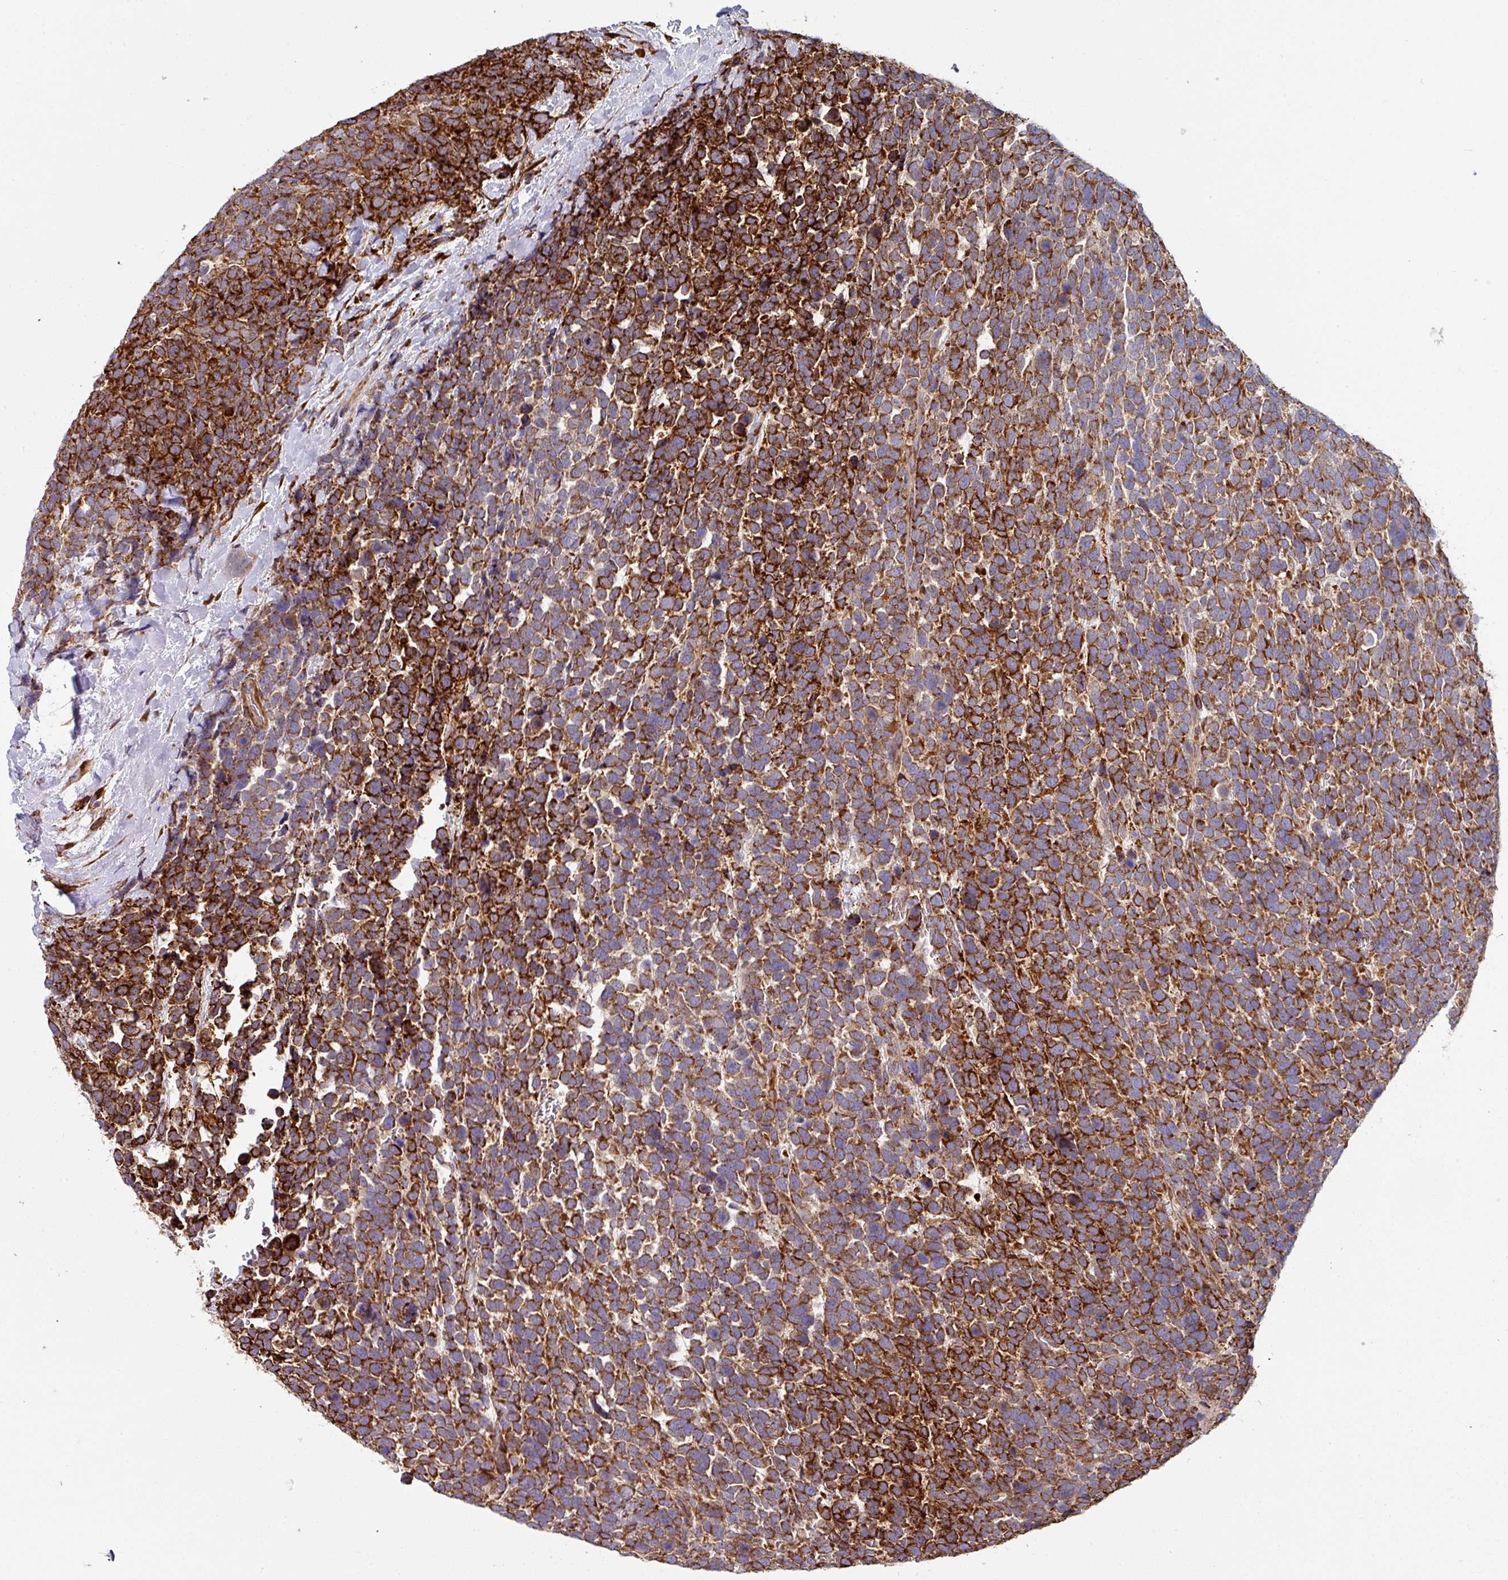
{"staining": {"intensity": "strong", "quantity": ">75%", "location": "cytoplasmic/membranous"}, "tissue": "urothelial cancer", "cell_type": "Tumor cells", "image_type": "cancer", "snomed": [{"axis": "morphology", "description": "Urothelial carcinoma, High grade"}, {"axis": "topography", "description": "Urinary bladder"}], "caption": "Human urothelial carcinoma (high-grade) stained with a brown dye demonstrates strong cytoplasmic/membranous positive positivity in about >75% of tumor cells.", "gene": "ZNF268", "patient": {"sex": "female", "age": 82}}